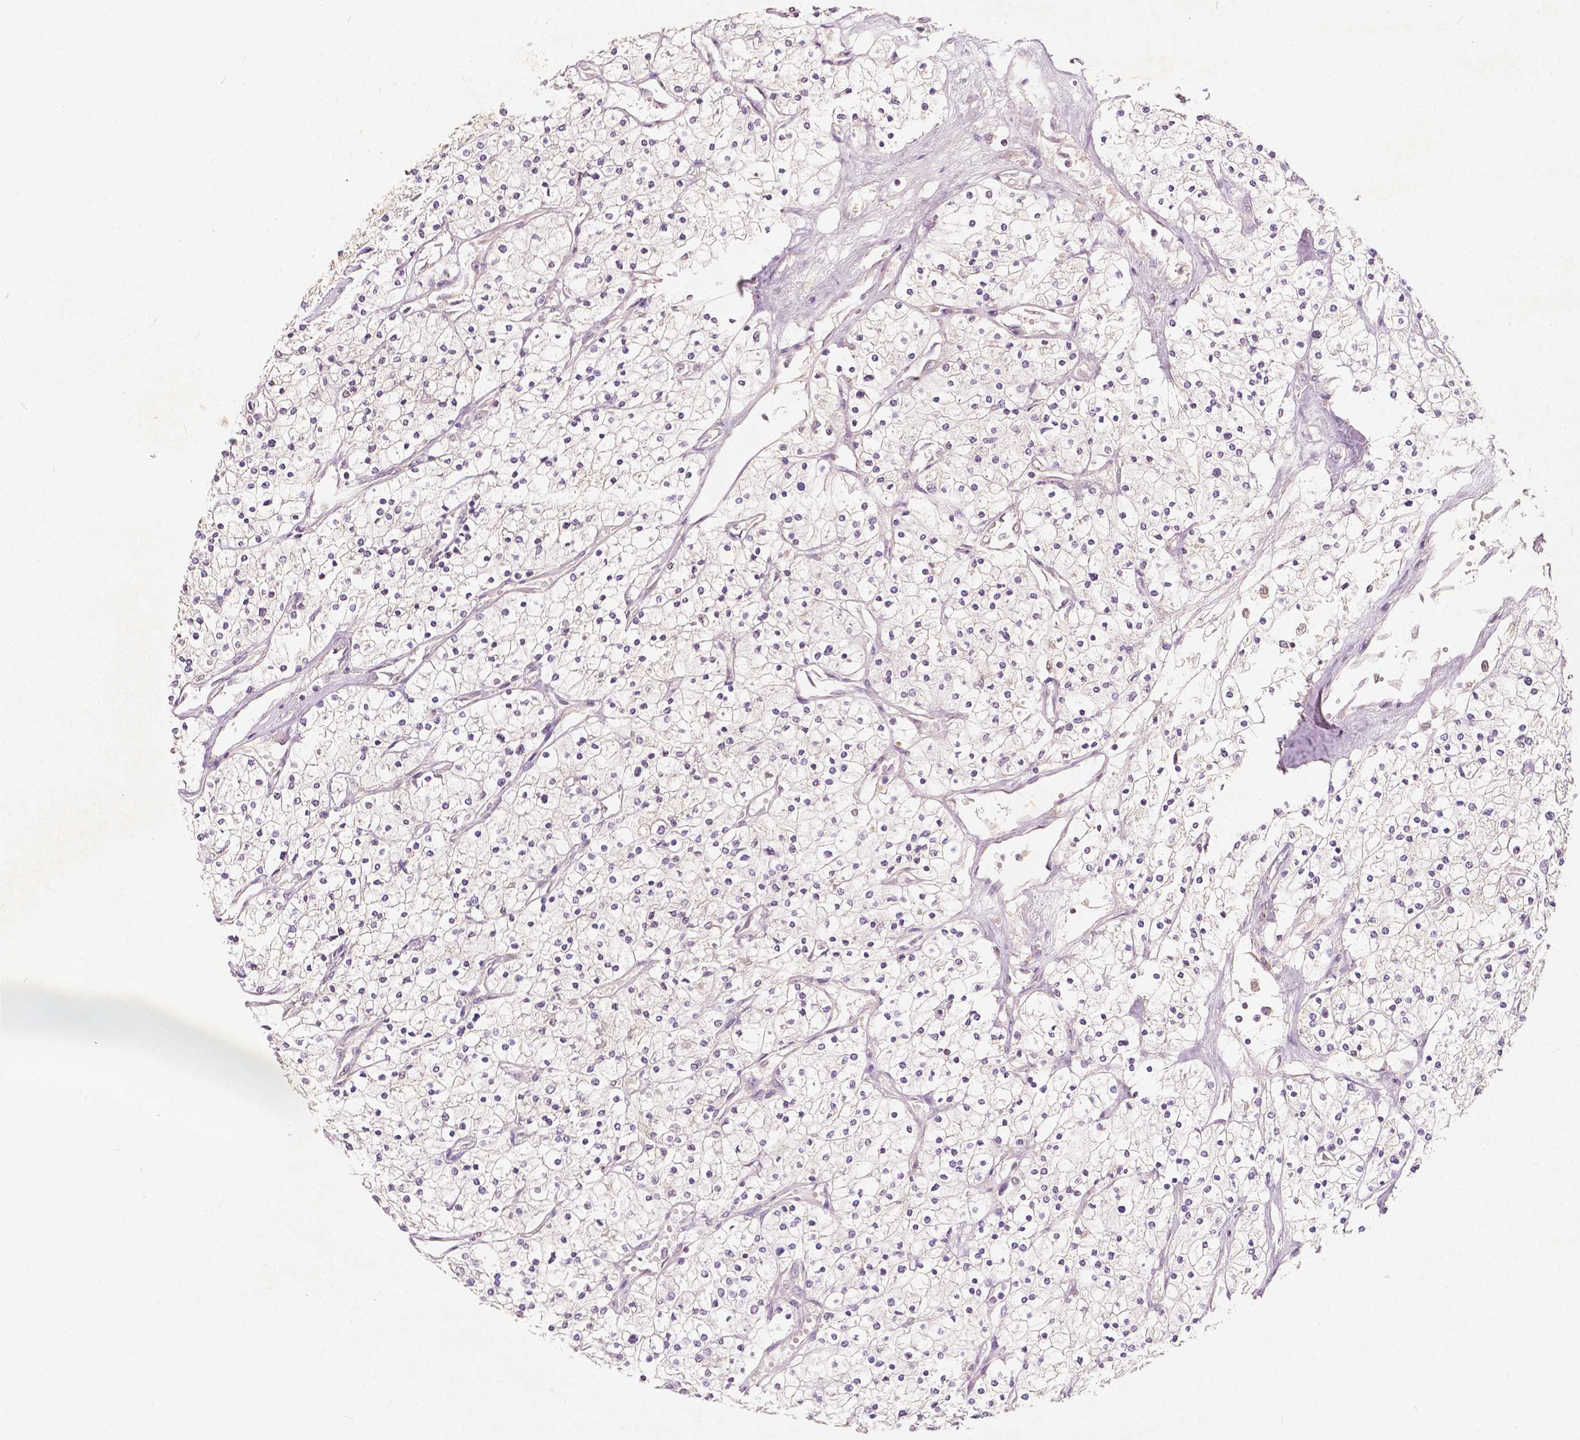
{"staining": {"intensity": "negative", "quantity": "none", "location": "none"}, "tissue": "renal cancer", "cell_type": "Tumor cells", "image_type": "cancer", "snomed": [{"axis": "morphology", "description": "Adenocarcinoma, NOS"}, {"axis": "topography", "description": "Kidney"}], "caption": "The histopathology image exhibits no significant expression in tumor cells of renal cancer (adenocarcinoma). (DAB immunohistochemistry, high magnification).", "gene": "SOX15", "patient": {"sex": "male", "age": 80}}